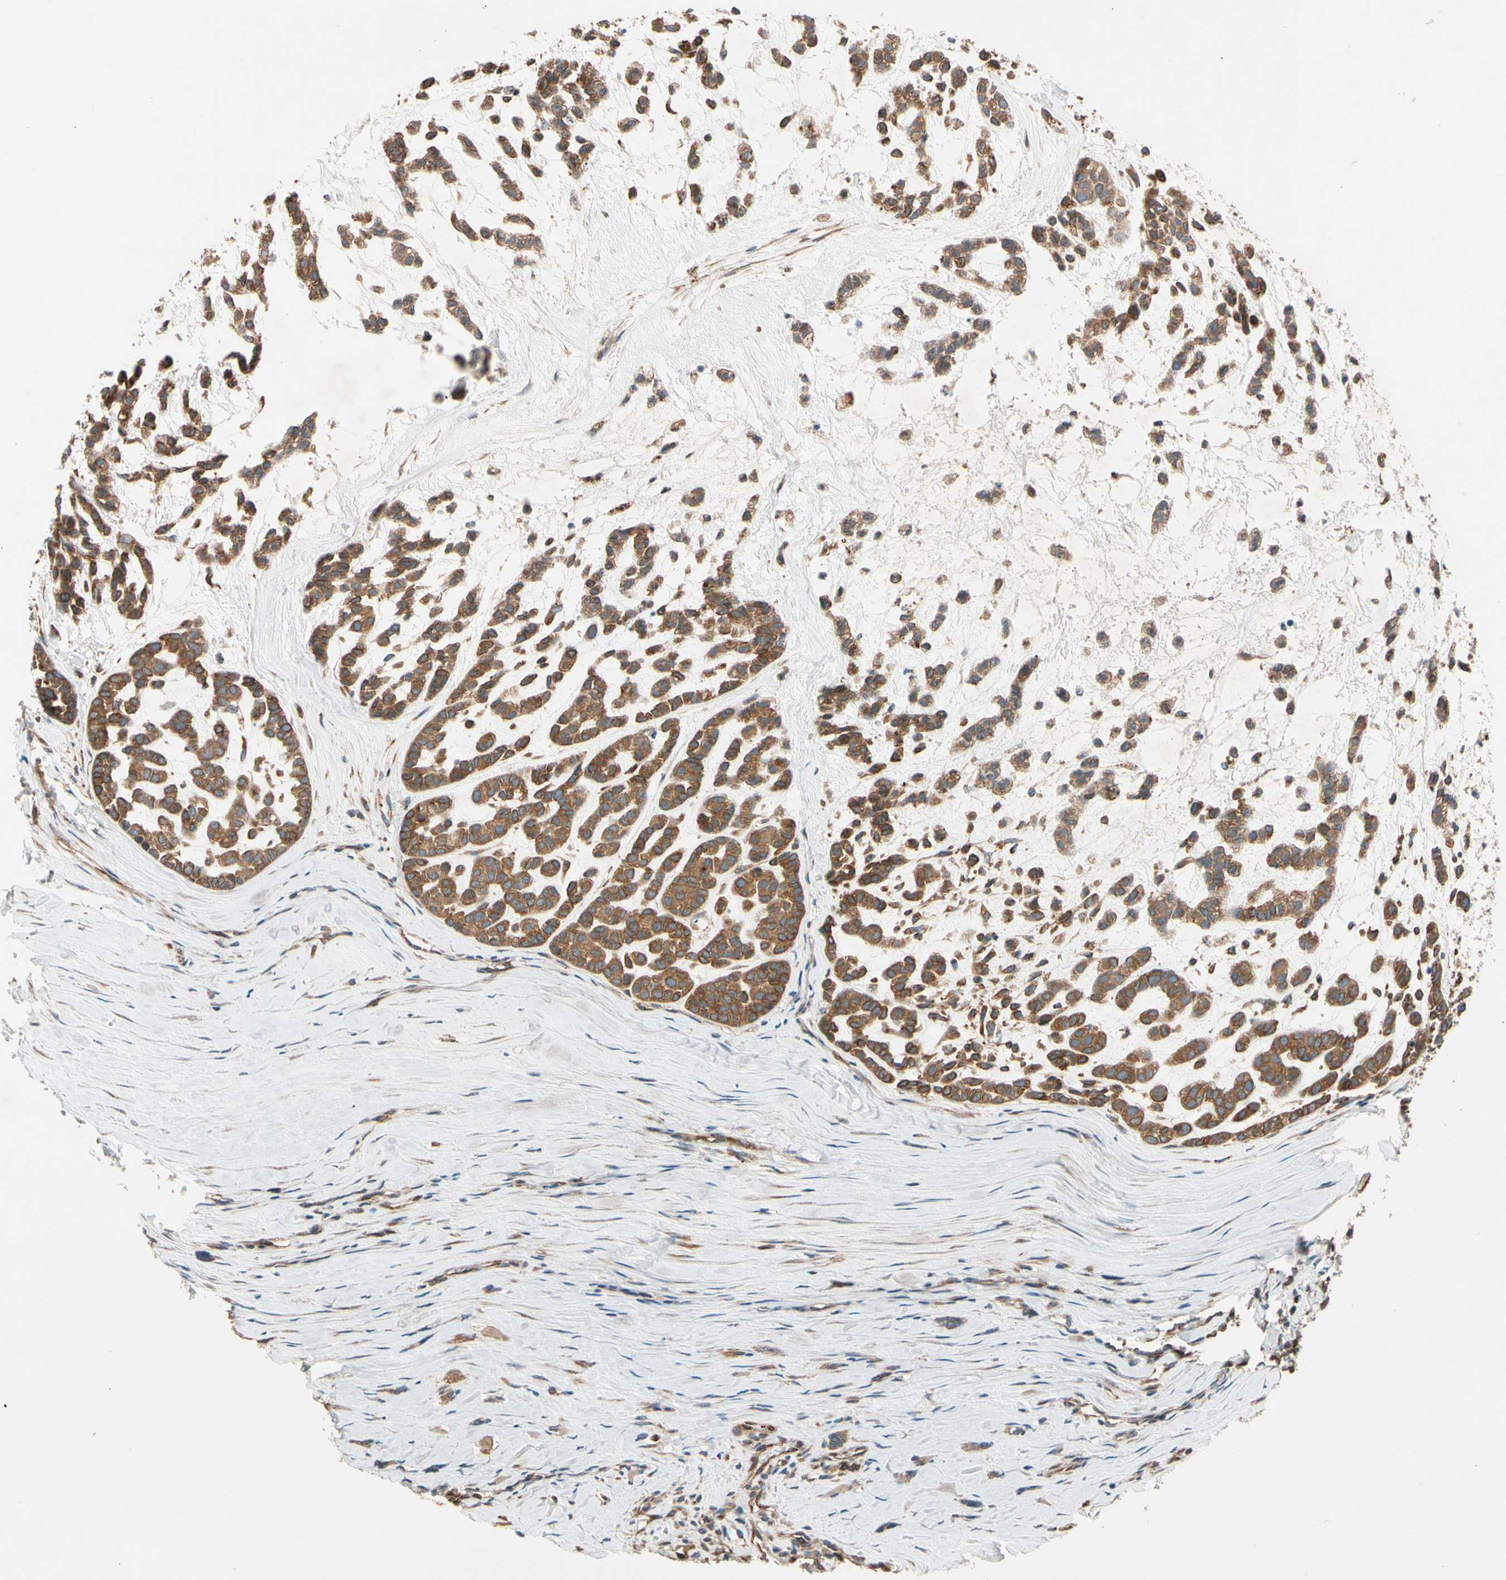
{"staining": {"intensity": "strong", "quantity": ">75%", "location": "cytoplasmic/membranous"}, "tissue": "head and neck cancer", "cell_type": "Tumor cells", "image_type": "cancer", "snomed": [{"axis": "morphology", "description": "Adenocarcinoma, NOS"}, {"axis": "morphology", "description": "Adenoma, NOS"}, {"axis": "topography", "description": "Head-Neck"}], "caption": "Immunohistochemical staining of human head and neck cancer reveals high levels of strong cytoplasmic/membranous positivity in about >75% of tumor cells.", "gene": "PHYH", "patient": {"sex": "female", "age": 55}}